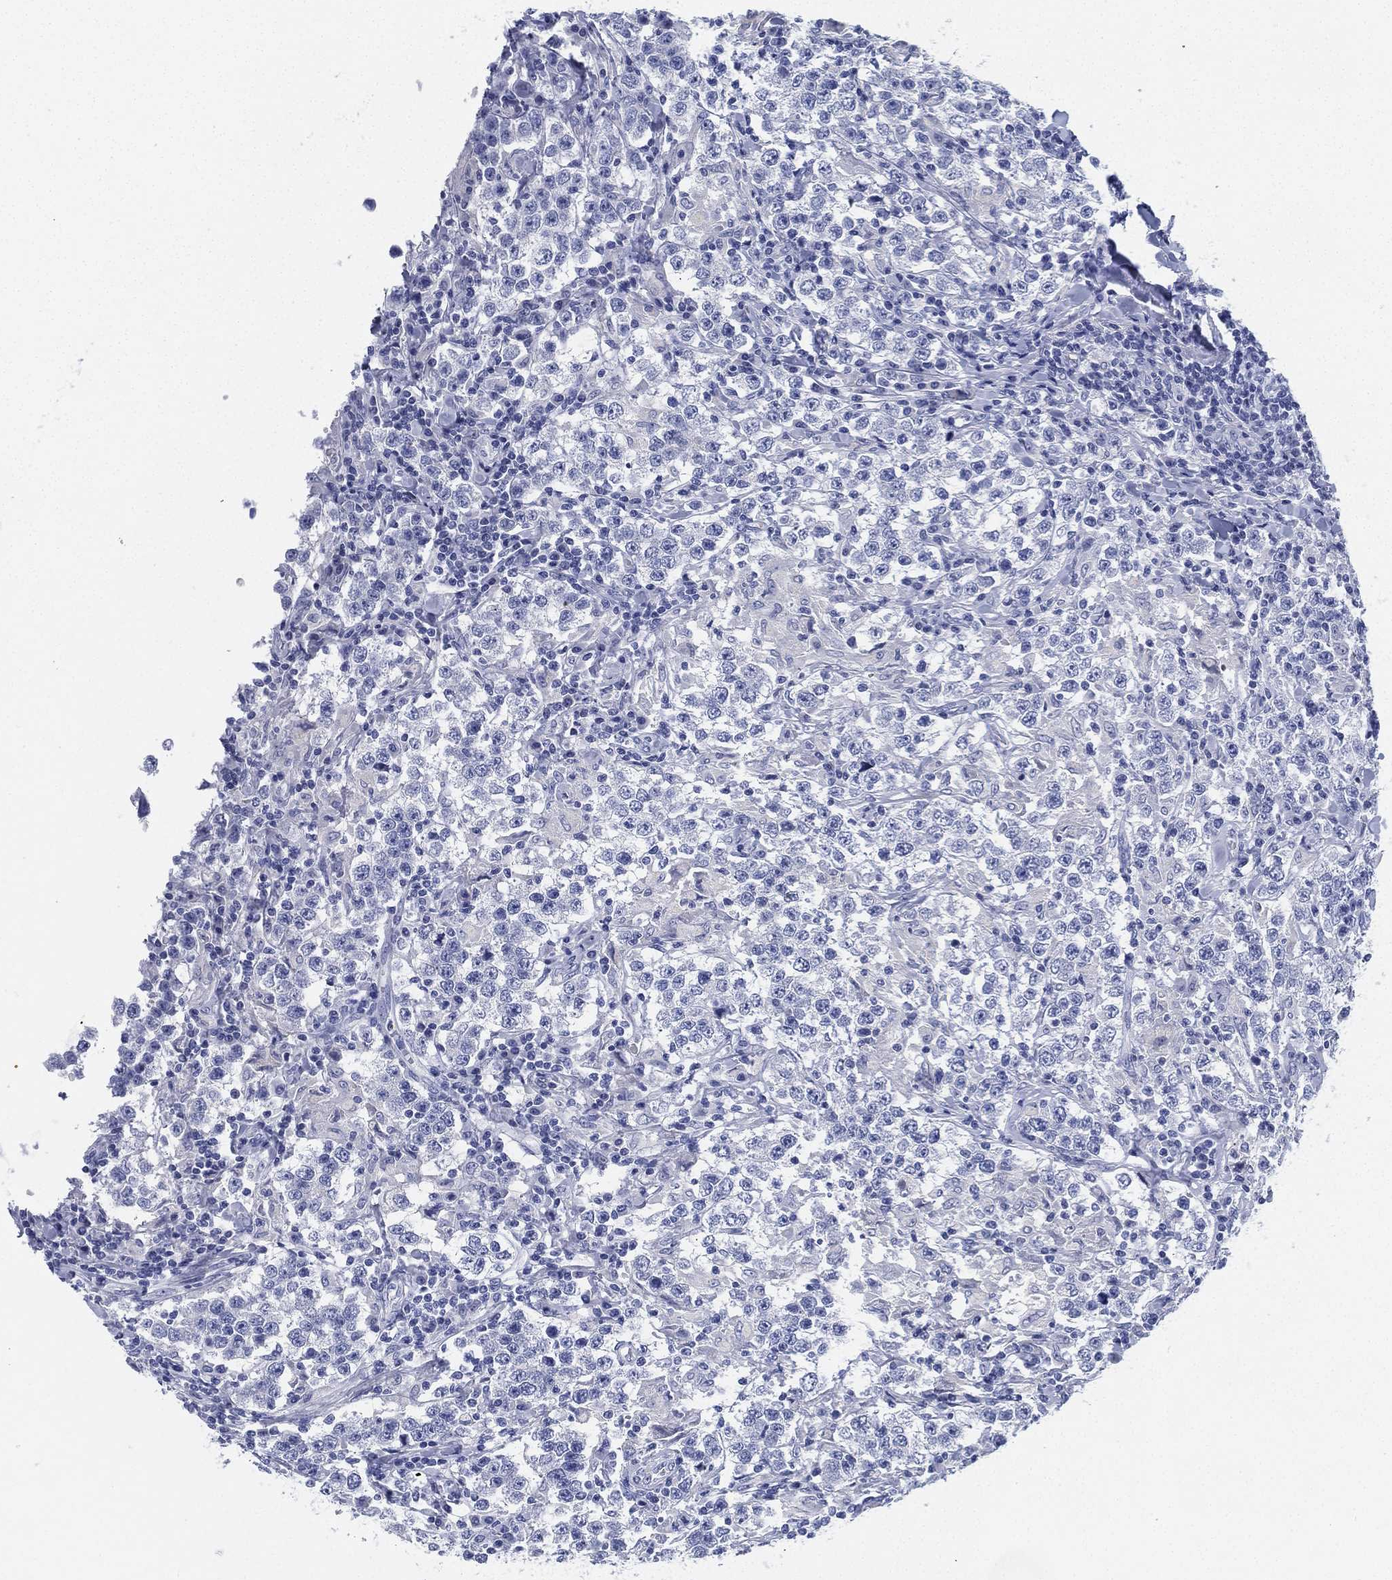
{"staining": {"intensity": "negative", "quantity": "none", "location": "none"}, "tissue": "testis cancer", "cell_type": "Tumor cells", "image_type": "cancer", "snomed": [{"axis": "morphology", "description": "Seminoma, NOS"}, {"axis": "morphology", "description": "Carcinoma, Embryonal, NOS"}, {"axis": "topography", "description": "Testis"}], "caption": "The immunohistochemistry (IHC) histopathology image has no significant expression in tumor cells of testis cancer tissue.", "gene": "DEFB121", "patient": {"sex": "male", "age": 41}}